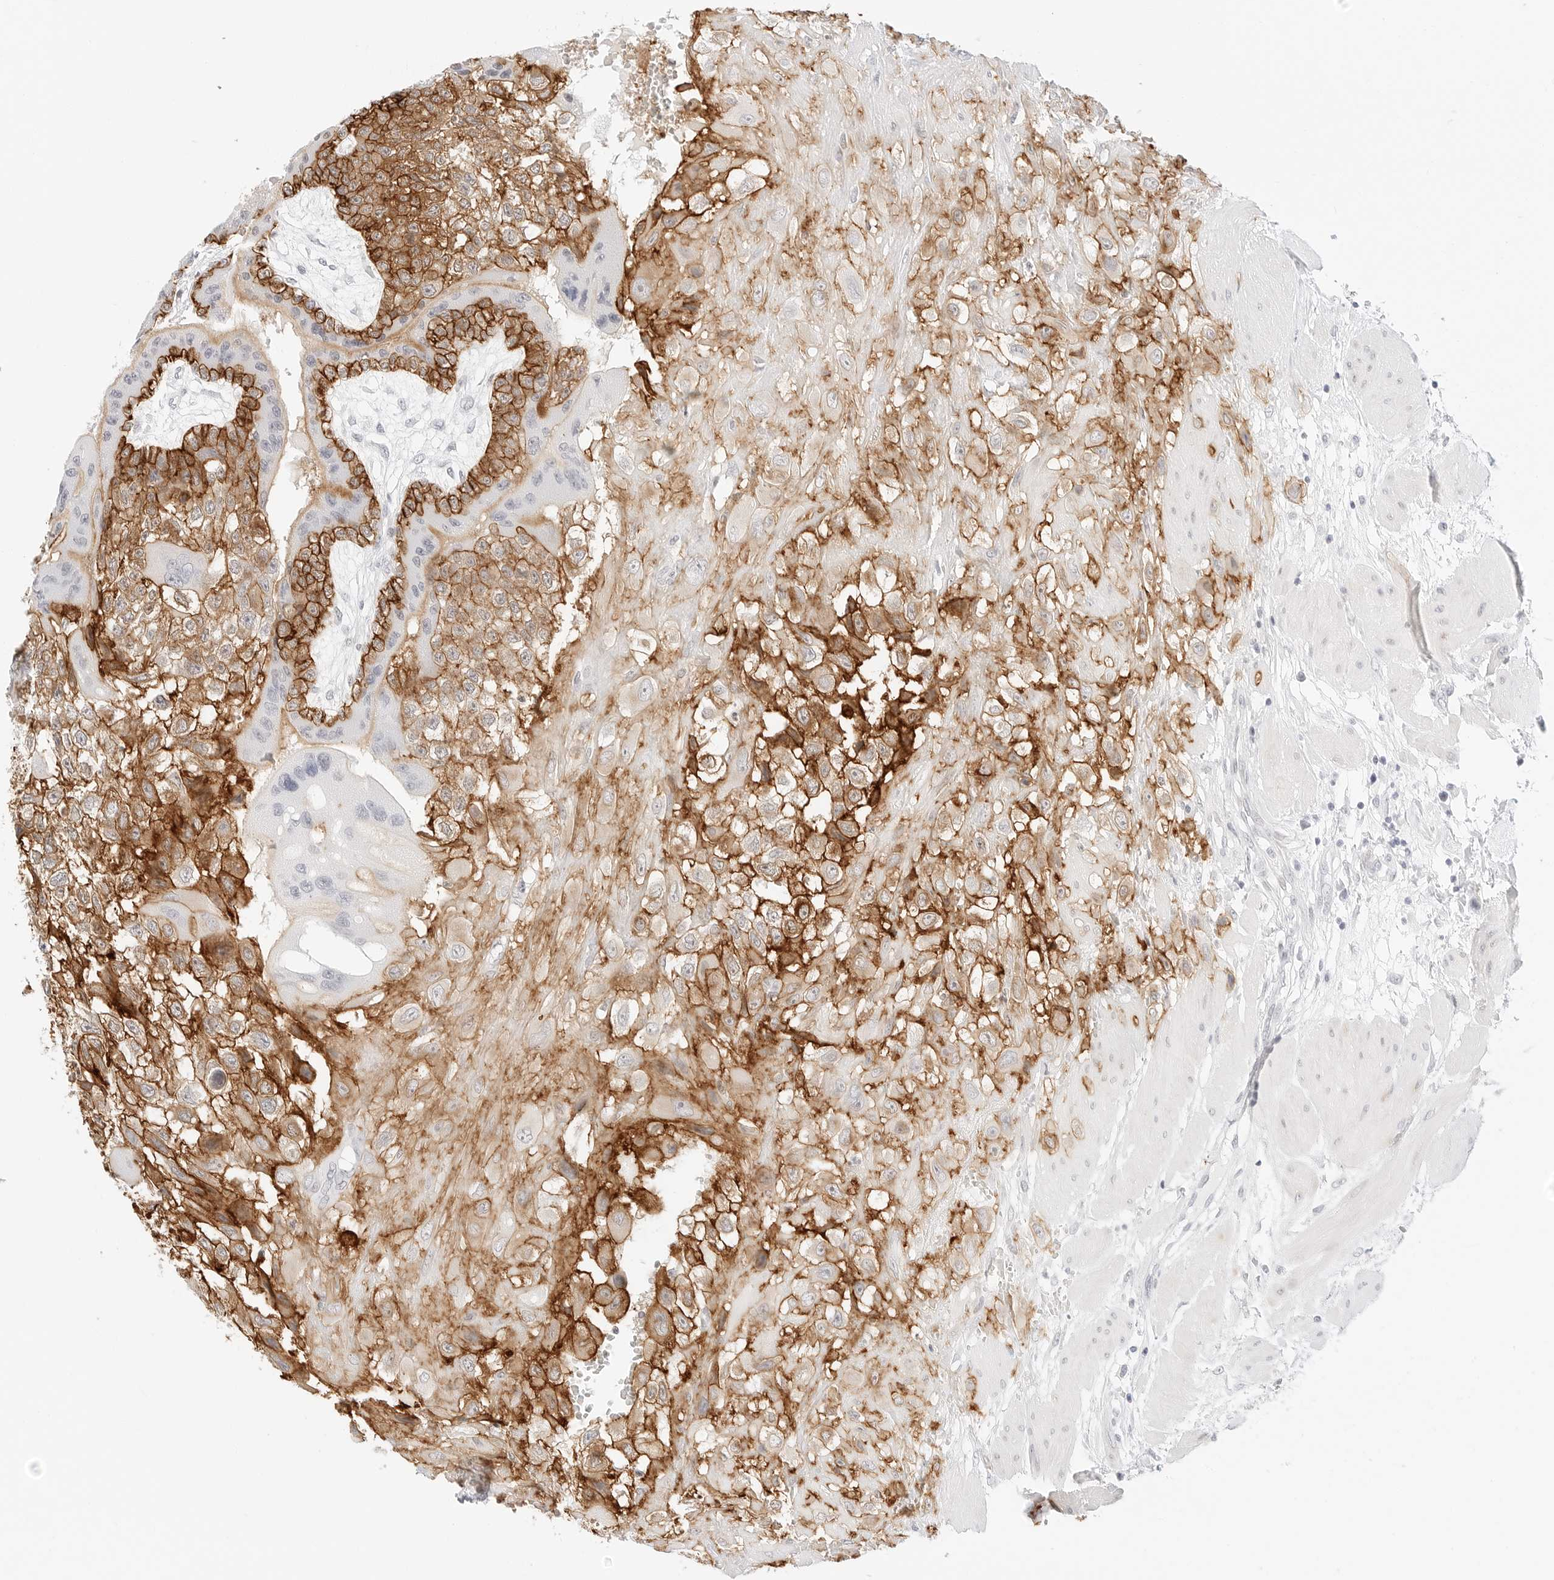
{"staining": {"intensity": "moderate", "quantity": ">75%", "location": "cytoplasmic/membranous"}, "tissue": "fallopian tube", "cell_type": "Glandular cells", "image_type": "normal", "snomed": [{"axis": "morphology", "description": "Normal tissue, NOS"}, {"axis": "topography", "description": "Fallopian tube"}, {"axis": "topography", "description": "Placenta"}], "caption": "Glandular cells show moderate cytoplasmic/membranous staining in approximately >75% of cells in benign fallopian tube. (Stains: DAB in brown, nuclei in blue, Microscopy: brightfield microscopy at high magnification).", "gene": "CDH1", "patient": {"sex": "female", "age": 32}}